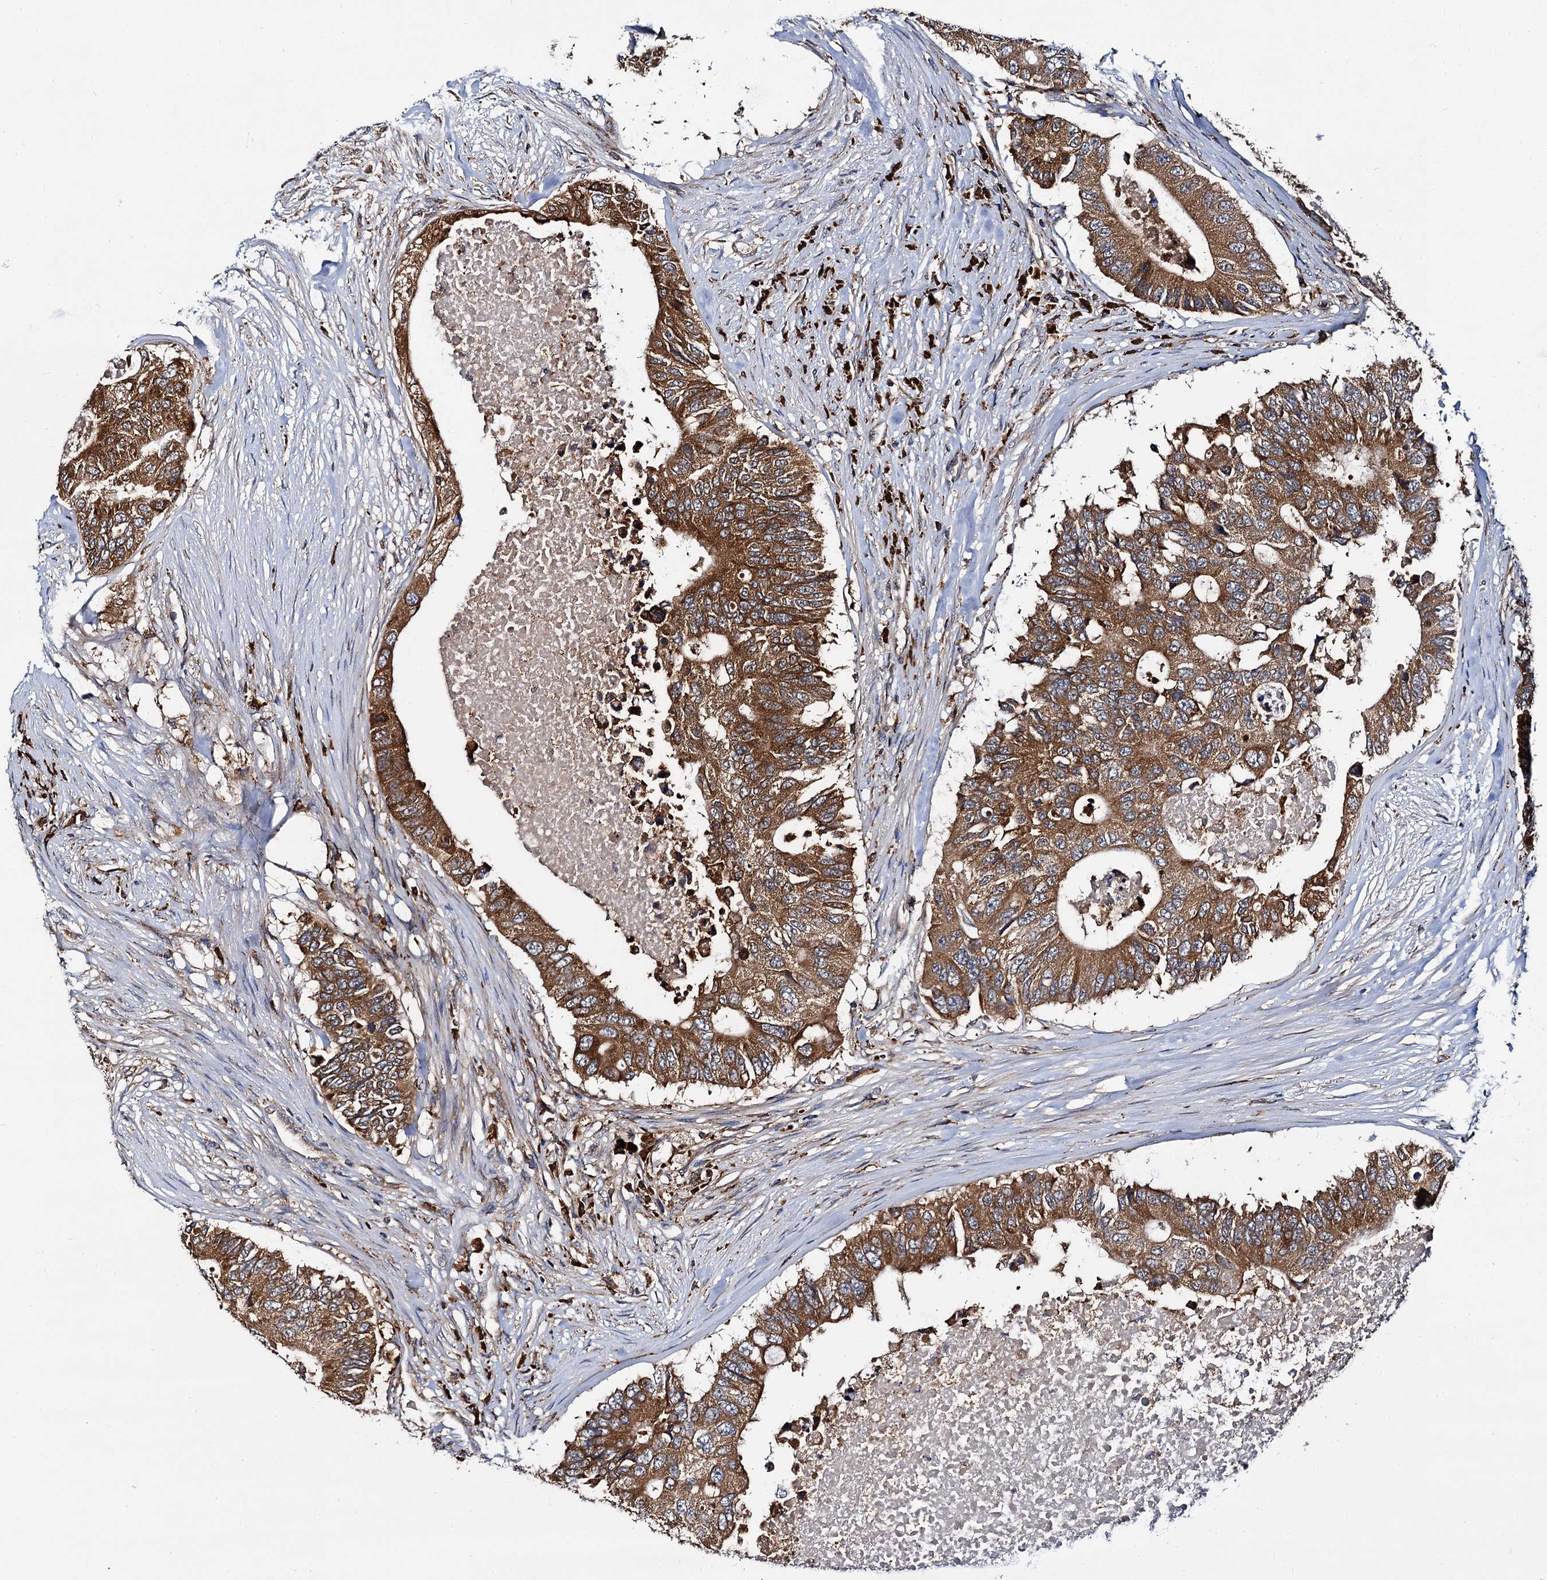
{"staining": {"intensity": "strong", "quantity": ">75%", "location": "cytoplasmic/membranous"}, "tissue": "colorectal cancer", "cell_type": "Tumor cells", "image_type": "cancer", "snomed": [{"axis": "morphology", "description": "Adenocarcinoma, NOS"}, {"axis": "topography", "description": "Colon"}], "caption": "Immunohistochemistry of colorectal cancer displays high levels of strong cytoplasmic/membranous positivity in approximately >75% of tumor cells.", "gene": "UFM1", "patient": {"sex": "male", "age": 71}}